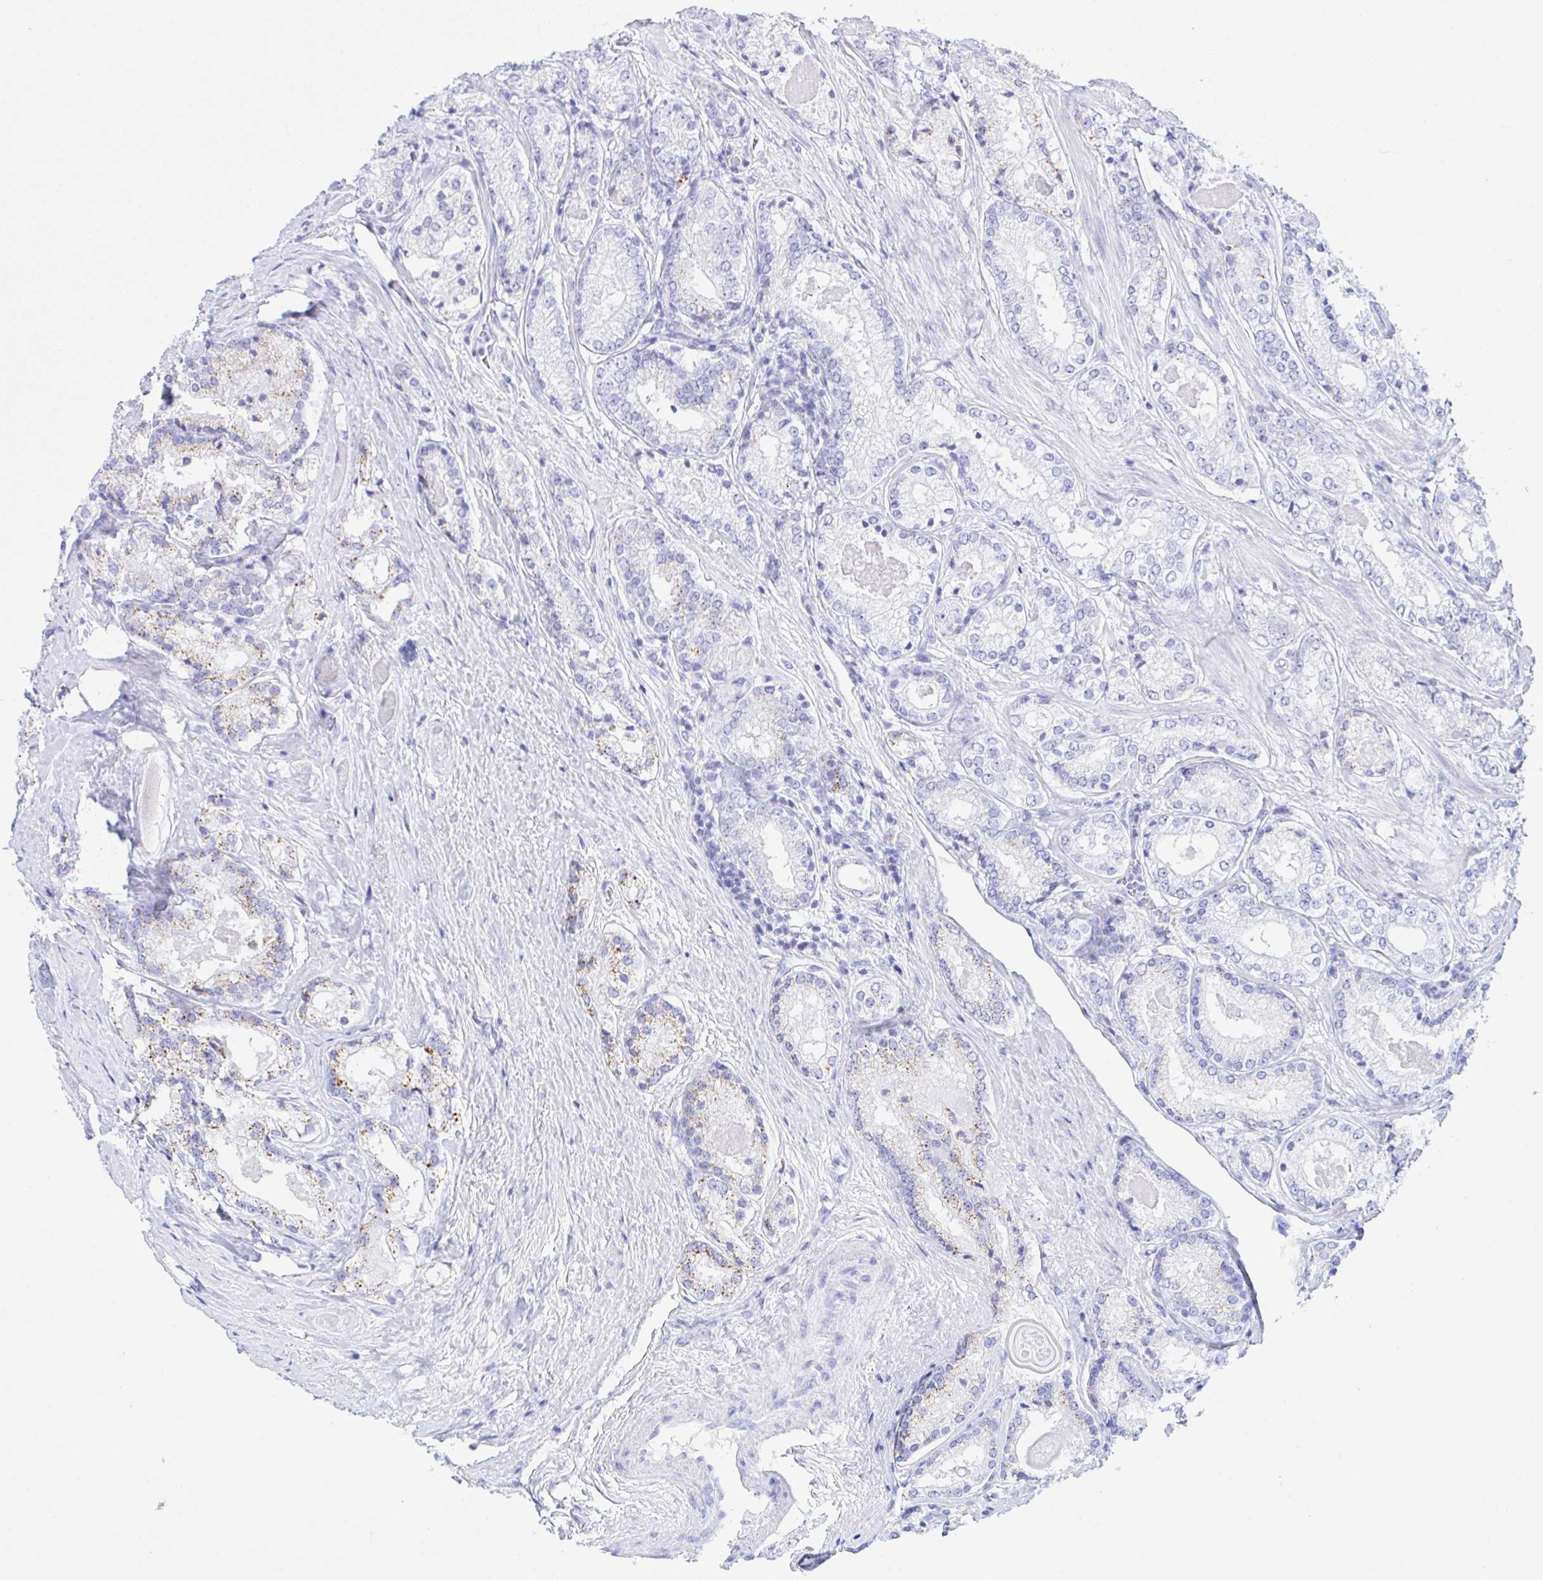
{"staining": {"intensity": "moderate", "quantity": "25%-75%", "location": "cytoplasmic/membranous"}, "tissue": "prostate cancer", "cell_type": "Tumor cells", "image_type": "cancer", "snomed": [{"axis": "morphology", "description": "Adenocarcinoma, NOS"}, {"axis": "morphology", "description": "Adenocarcinoma, Low grade"}, {"axis": "topography", "description": "Prostate"}], "caption": "A medium amount of moderate cytoplasmic/membranous staining is seen in about 25%-75% of tumor cells in prostate adenocarcinoma (low-grade) tissue.", "gene": "SELENOV", "patient": {"sex": "male", "age": 68}}